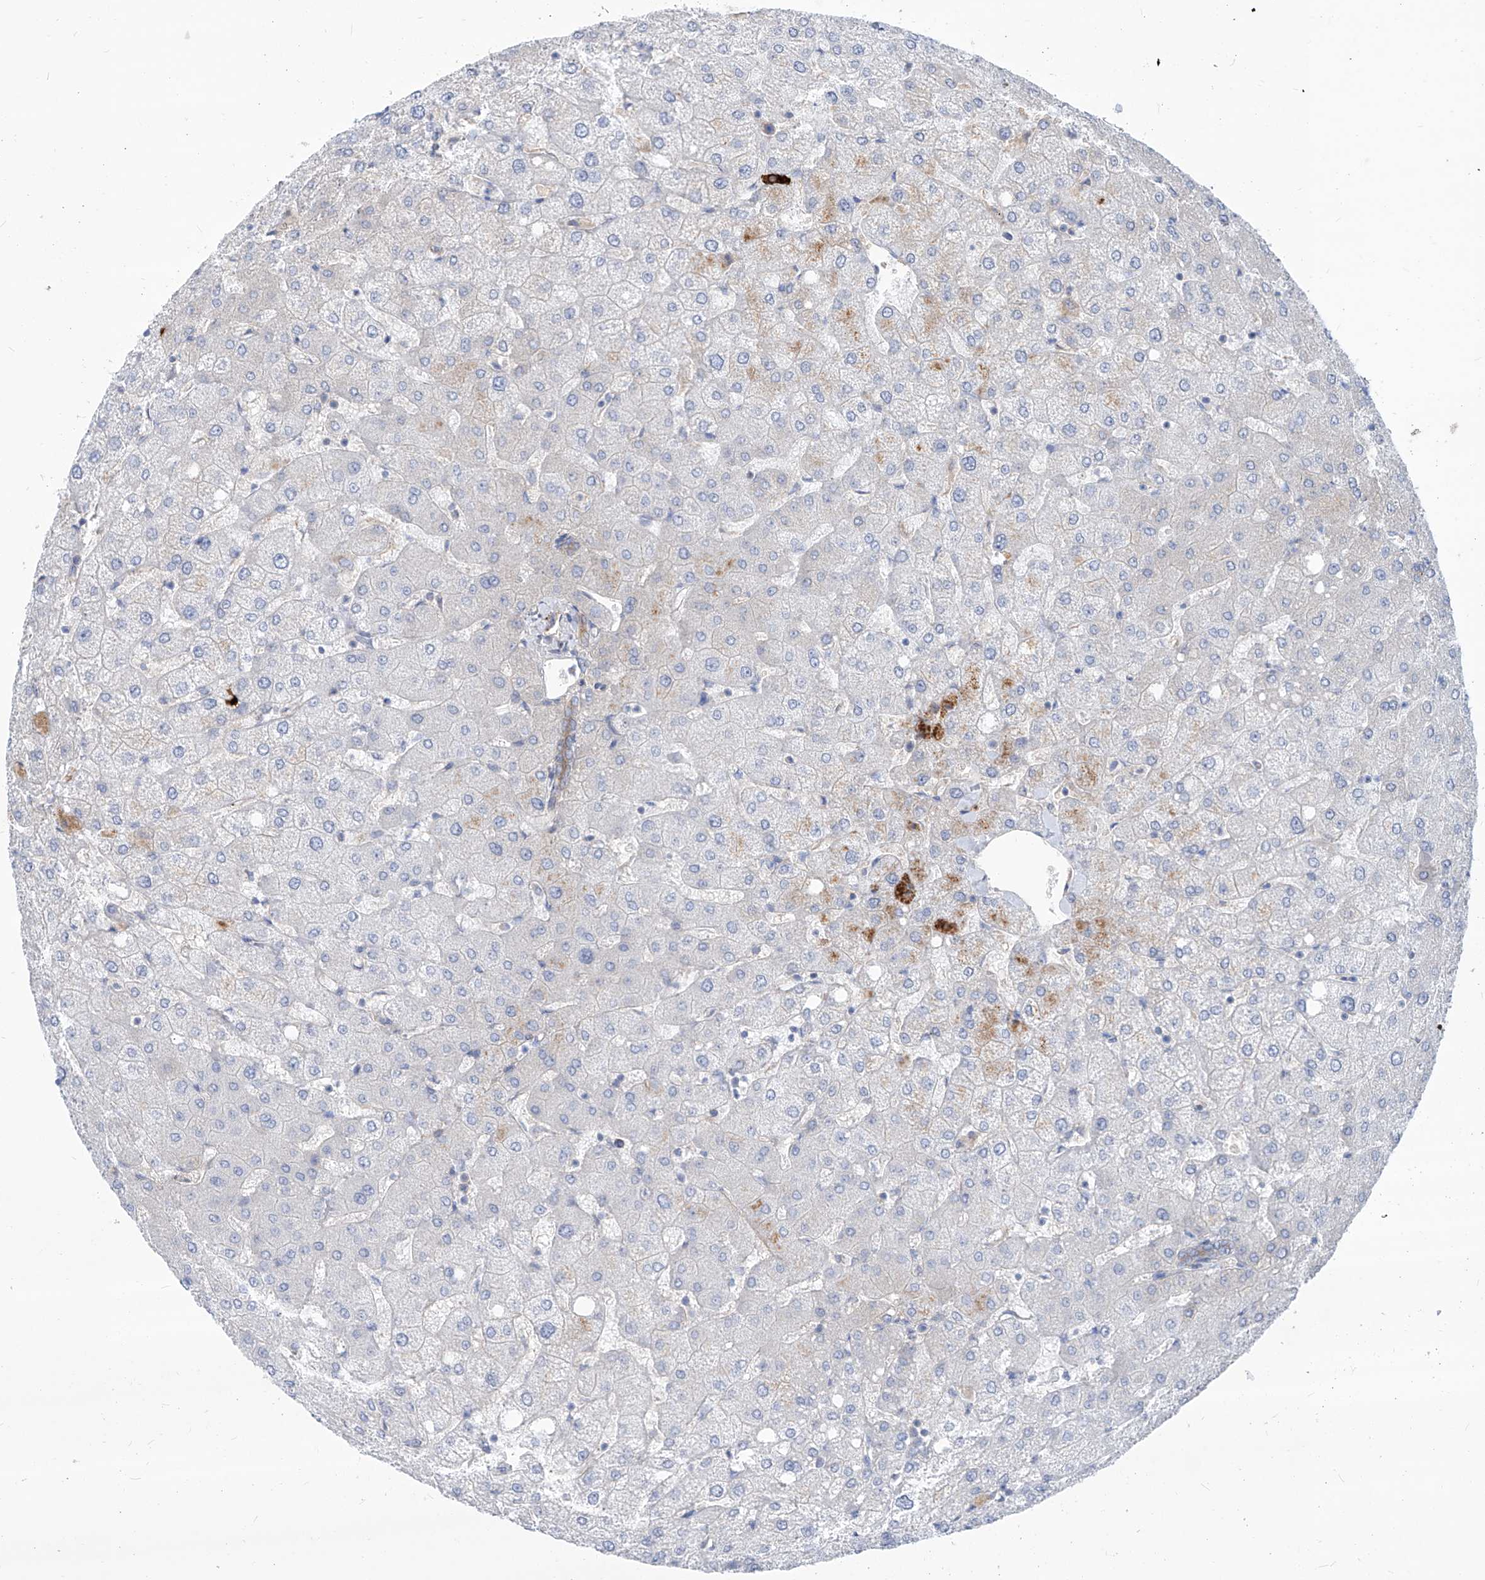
{"staining": {"intensity": "weak", "quantity": "25%-75%", "location": "cytoplasmic/membranous"}, "tissue": "liver", "cell_type": "Cholangiocytes", "image_type": "normal", "snomed": [{"axis": "morphology", "description": "Normal tissue, NOS"}, {"axis": "topography", "description": "Liver"}], "caption": "Liver stained with a brown dye reveals weak cytoplasmic/membranous positive positivity in about 25%-75% of cholangiocytes.", "gene": "AKAP10", "patient": {"sex": "female", "age": 54}}